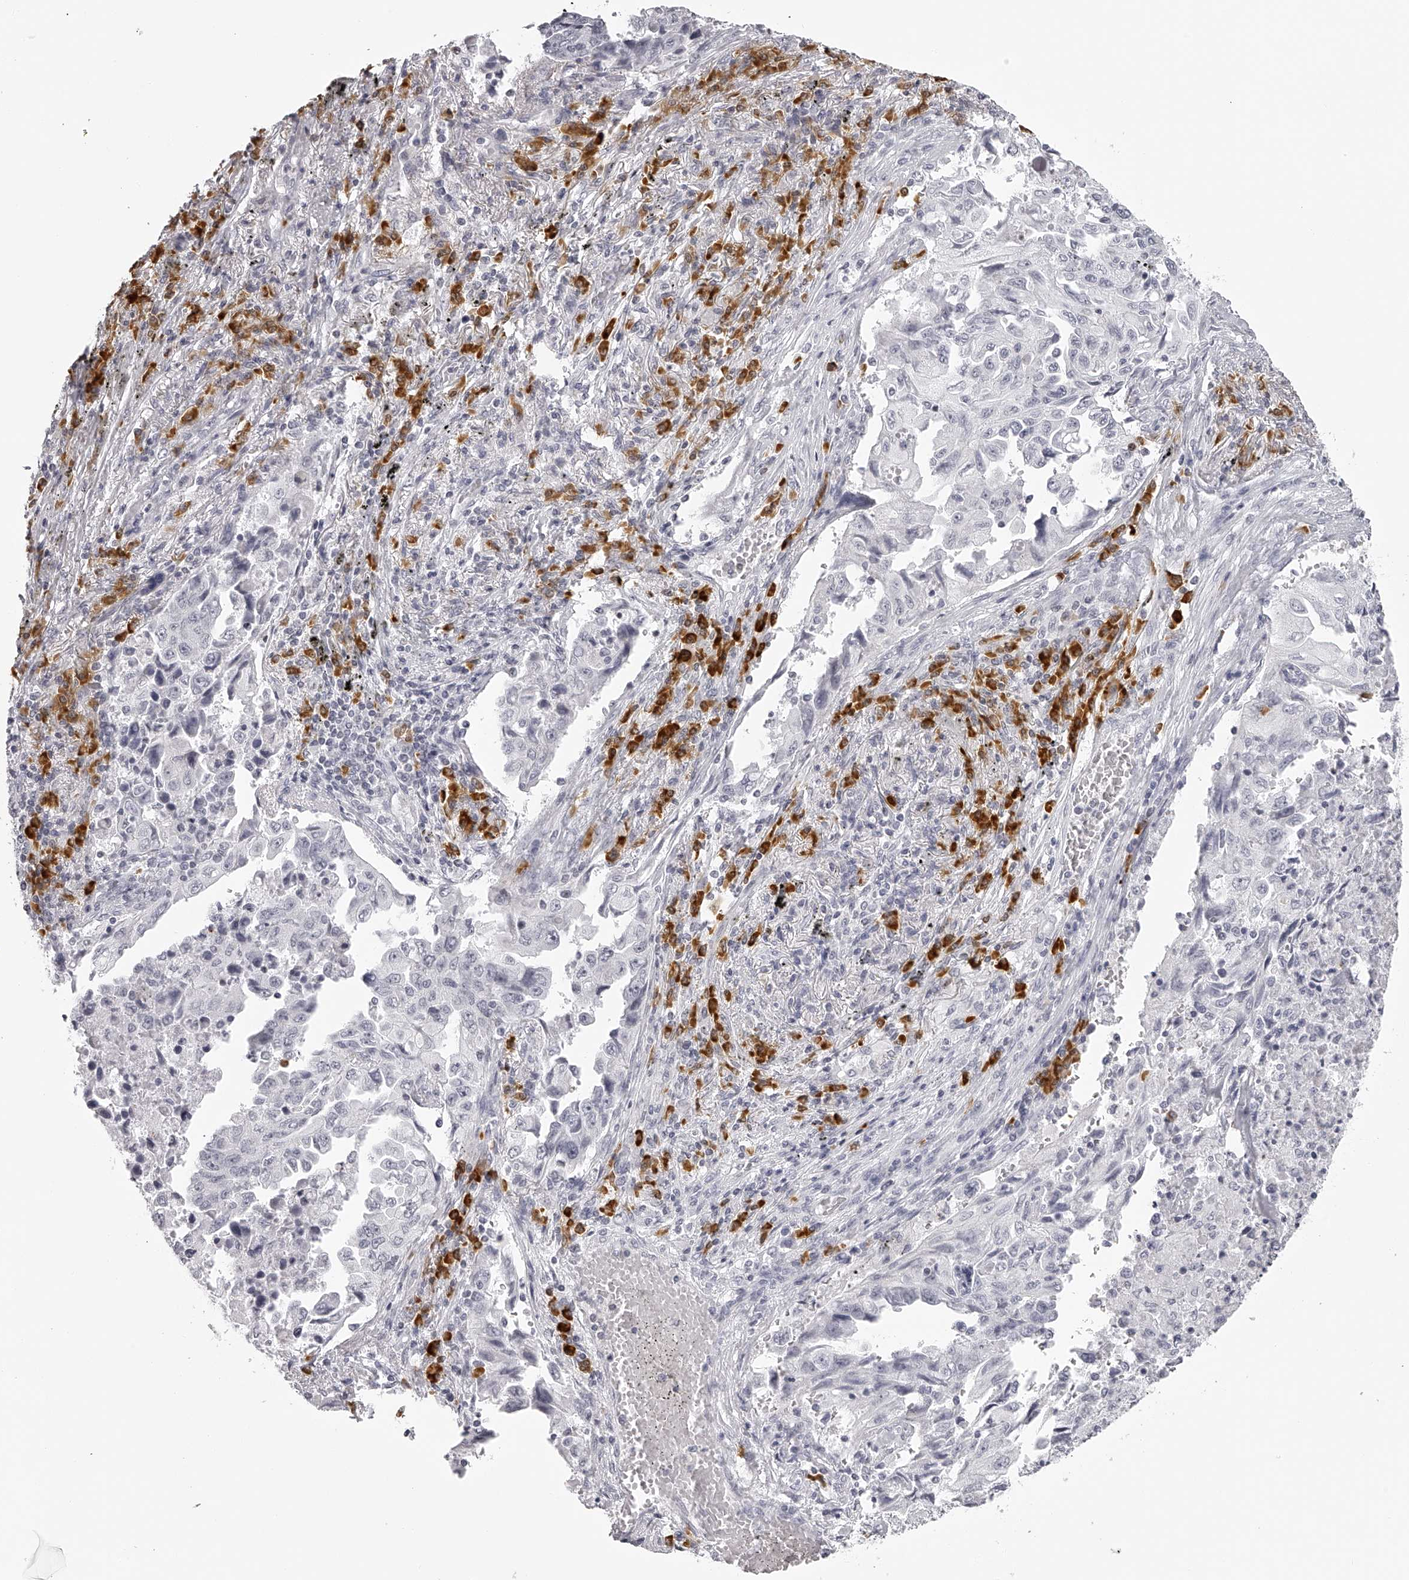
{"staining": {"intensity": "negative", "quantity": "none", "location": "none"}, "tissue": "lung cancer", "cell_type": "Tumor cells", "image_type": "cancer", "snomed": [{"axis": "morphology", "description": "Adenocarcinoma, NOS"}, {"axis": "topography", "description": "Lung"}], "caption": "Tumor cells are negative for protein expression in human lung adenocarcinoma.", "gene": "SEC11C", "patient": {"sex": "female", "age": 51}}